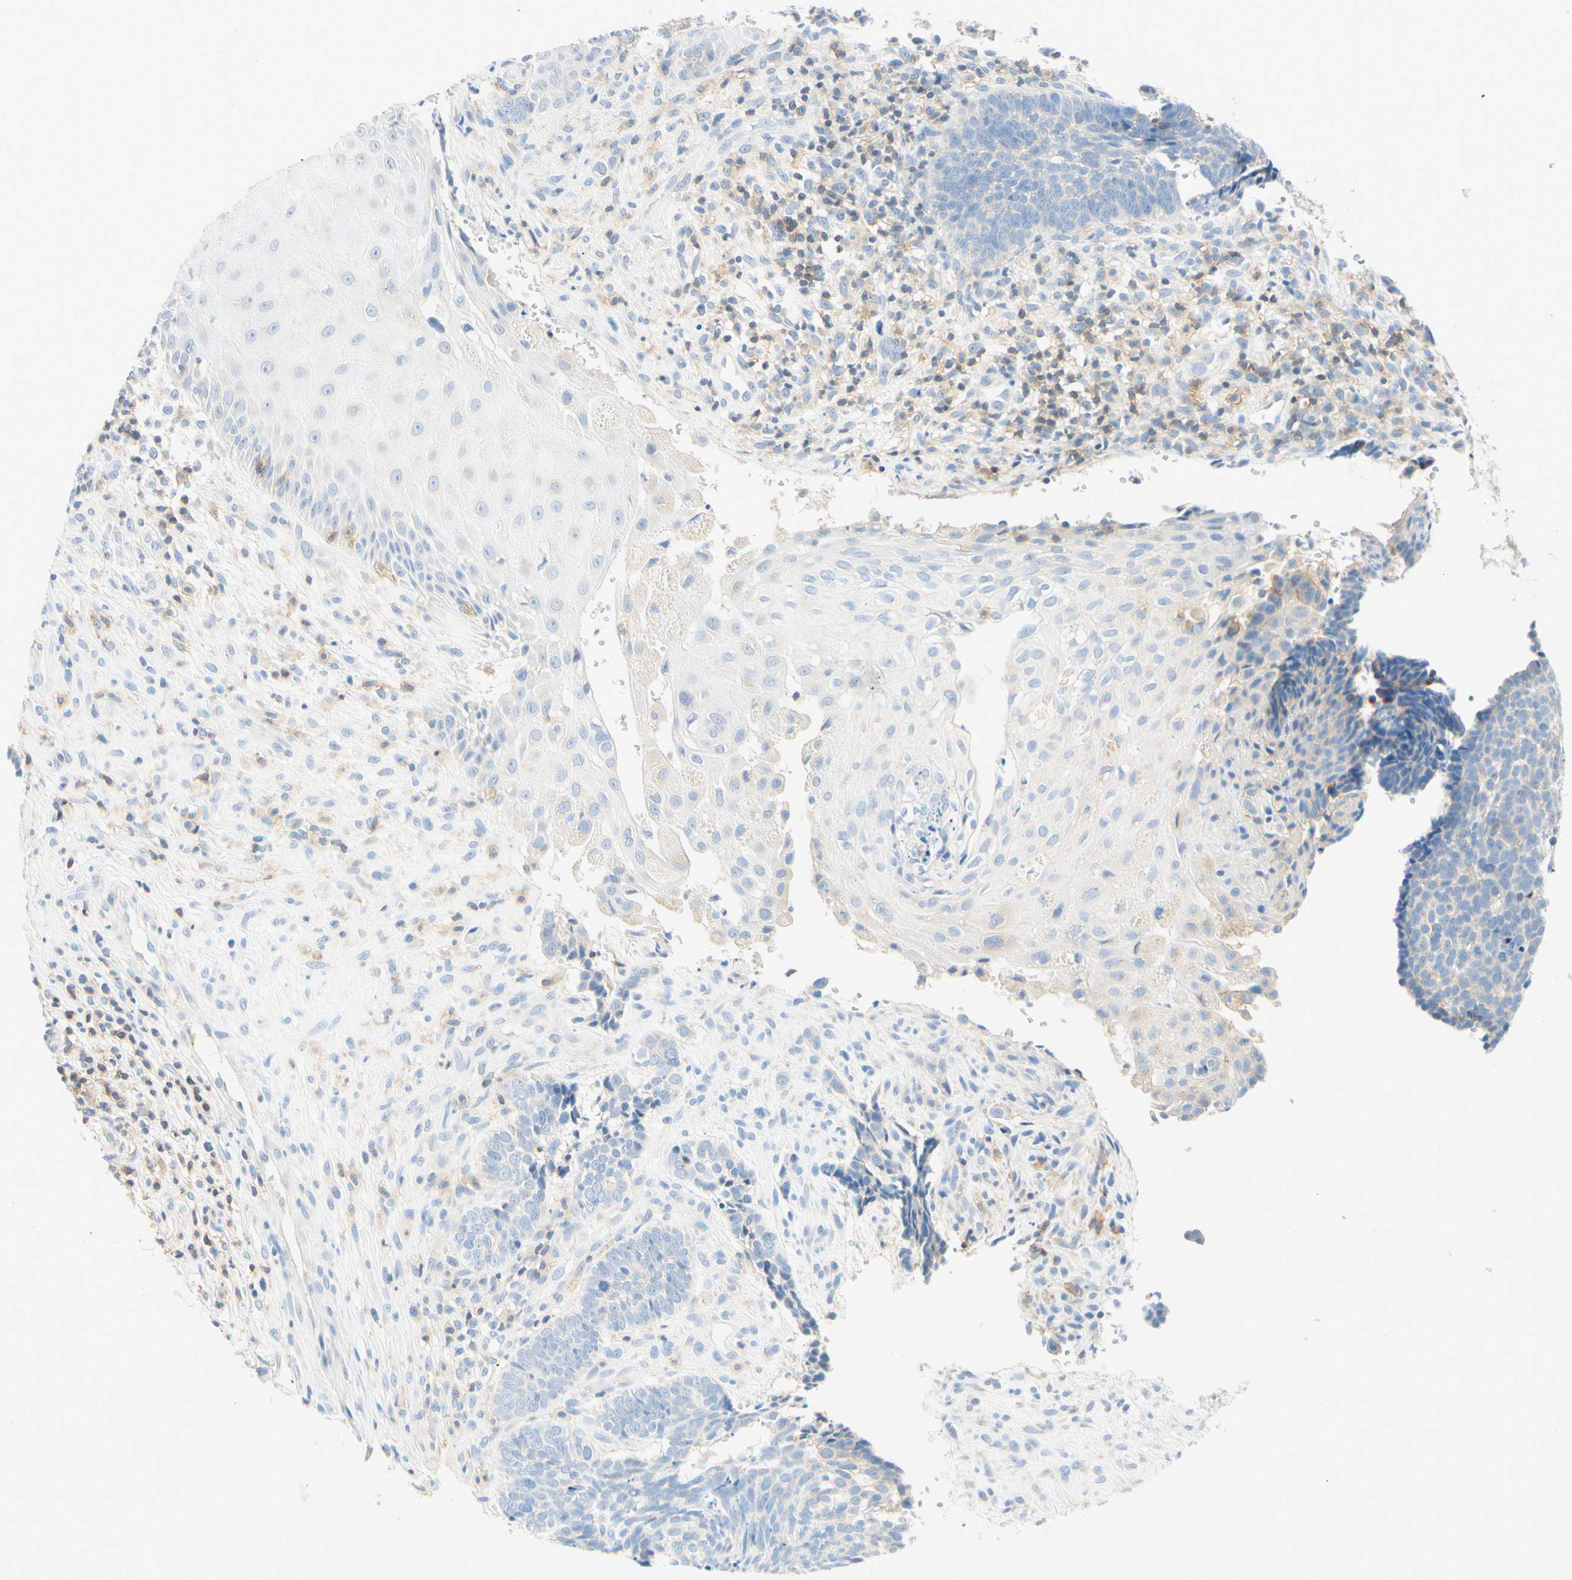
{"staining": {"intensity": "negative", "quantity": "none", "location": "none"}, "tissue": "skin cancer", "cell_type": "Tumor cells", "image_type": "cancer", "snomed": [{"axis": "morphology", "description": "Basal cell carcinoma"}, {"axis": "topography", "description": "Skin"}], "caption": "An image of skin basal cell carcinoma stained for a protein exhibits no brown staining in tumor cells.", "gene": "LAT", "patient": {"sex": "male", "age": 84}}